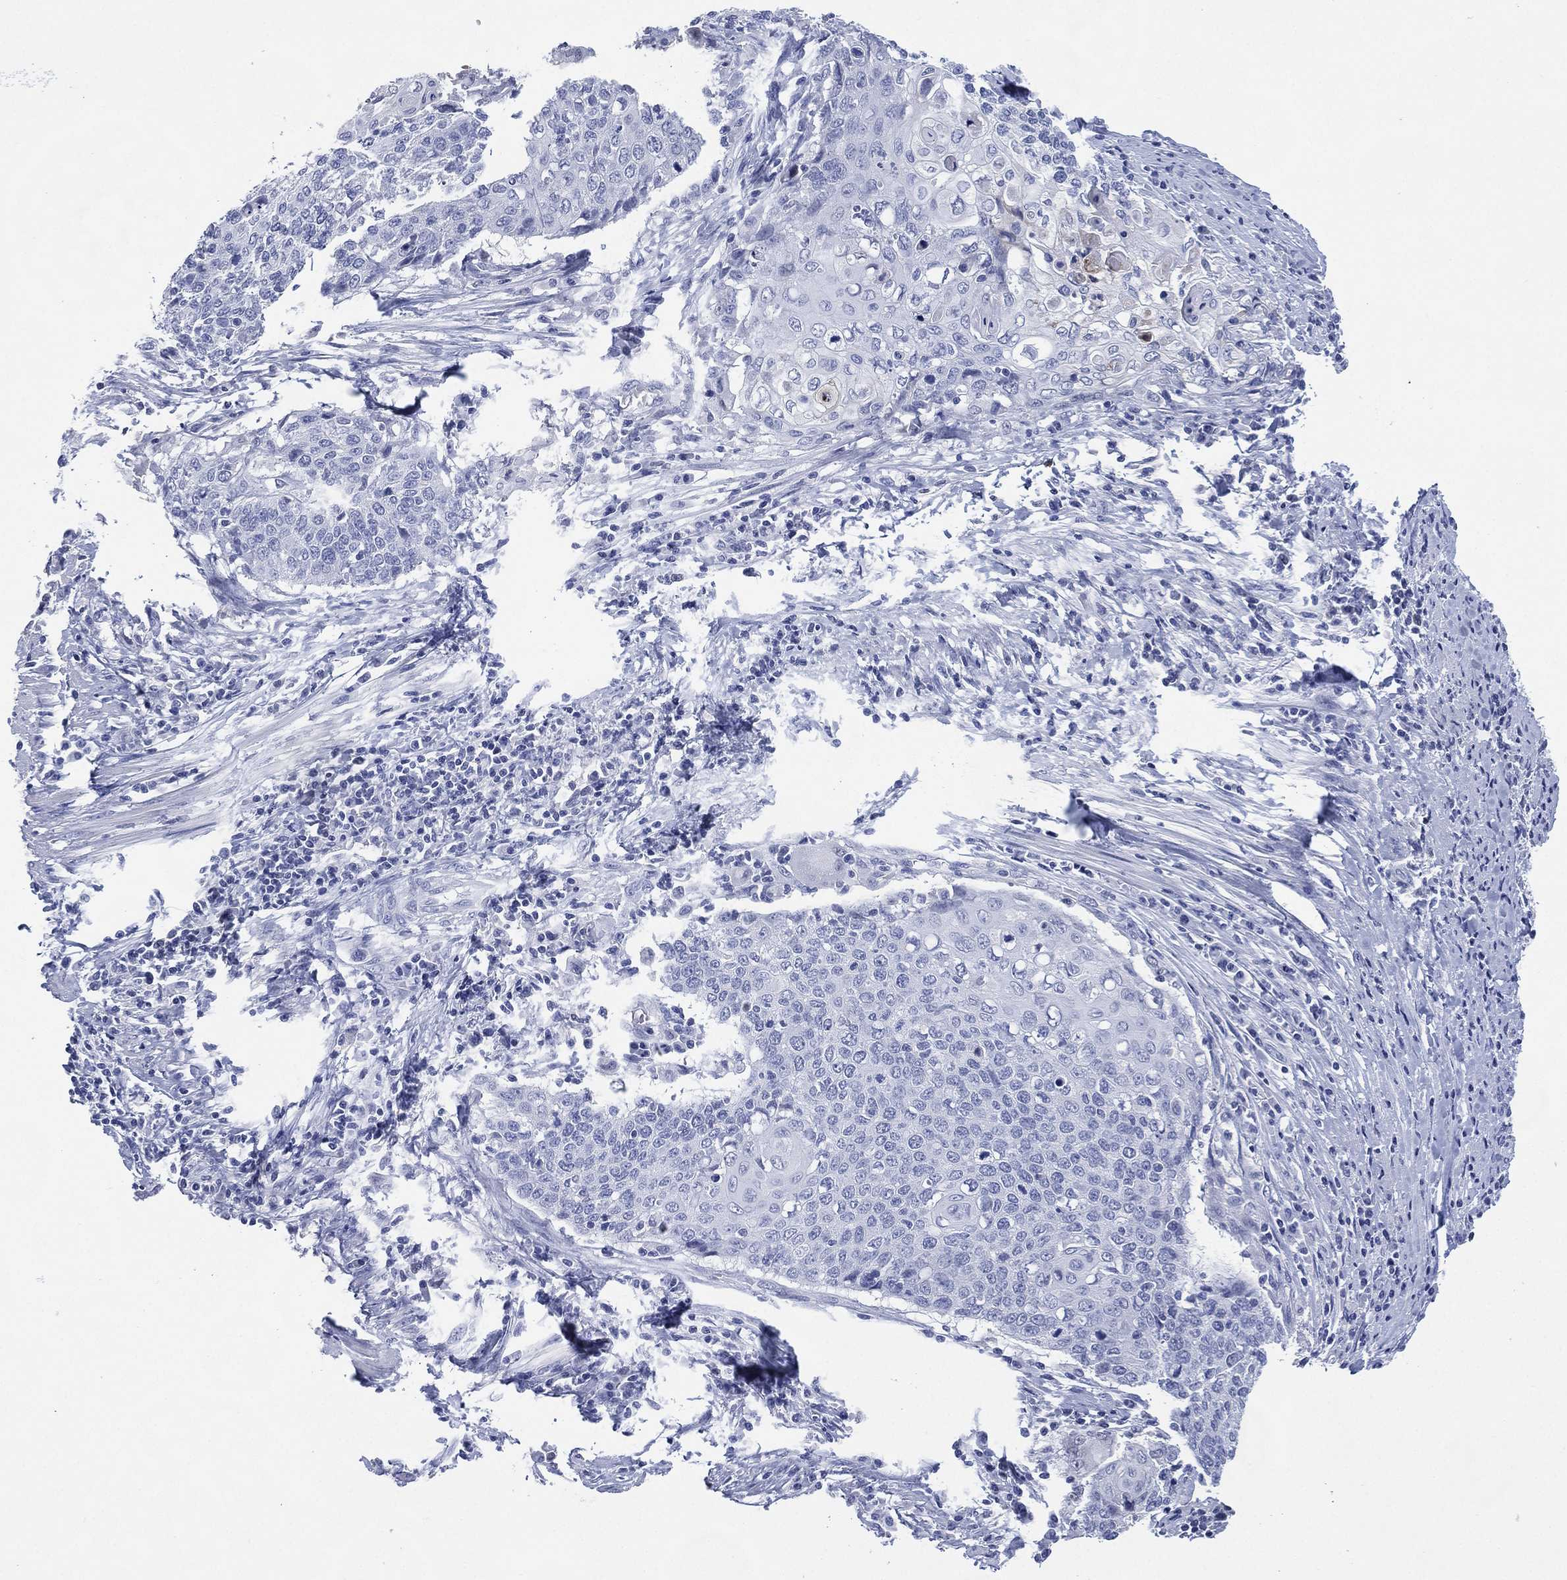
{"staining": {"intensity": "negative", "quantity": "none", "location": "none"}, "tissue": "cervical cancer", "cell_type": "Tumor cells", "image_type": "cancer", "snomed": [{"axis": "morphology", "description": "Squamous cell carcinoma, NOS"}, {"axis": "topography", "description": "Cervix"}], "caption": "Human cervical cancer (squamous cell carcinoma) stained for a protein using immunohistochemistry reveals no staining in tumor cells.", "gene": "TMEM247", "patient": {"sex": "female", "age": 39}}